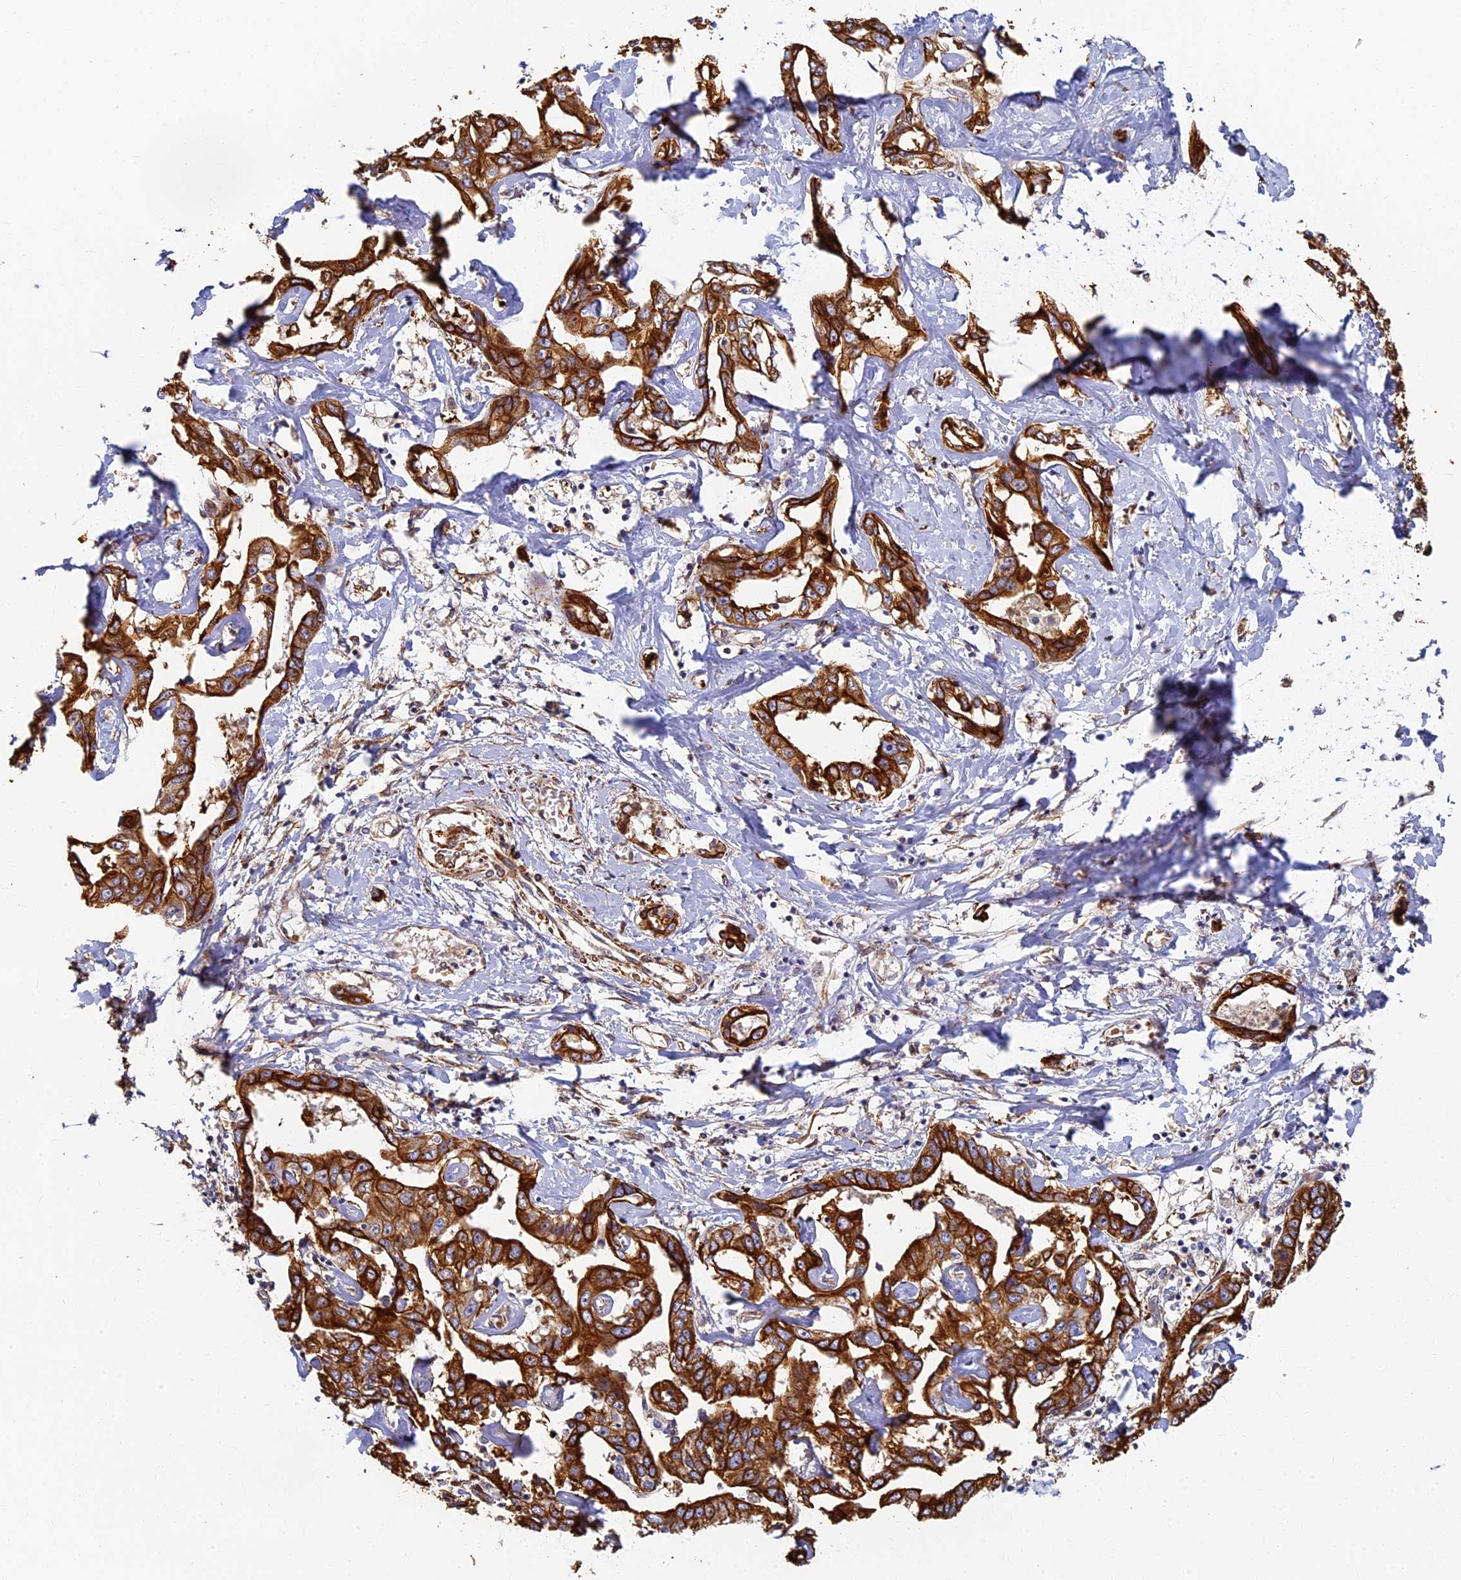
{"staining": {"intensity": "strong", "quantity": ">75%", "location": "cytoplasmic/membranous"}, "tissue": "liver cancer", "cell_type": "Tumor cells", "image_type": "cancer", "snomed": [{"axis": "morphology", "description": "Cholangiocarcinoma"}, {"axis": "topography", "description": "Liver"}], "caption": "High-magnification brightfield microscopy of cholangiocarcinoma (liver) stained with DAB (3,3'-diaminobenzidine) (brown) and counterstained with hematoxylin (blue). tumor cells exhibit strong cytoplasmic/membranous positivity is identified in about>75% of cells.", "gene": "LRRC57", "patient": {"sex": "male", "age": 59}}